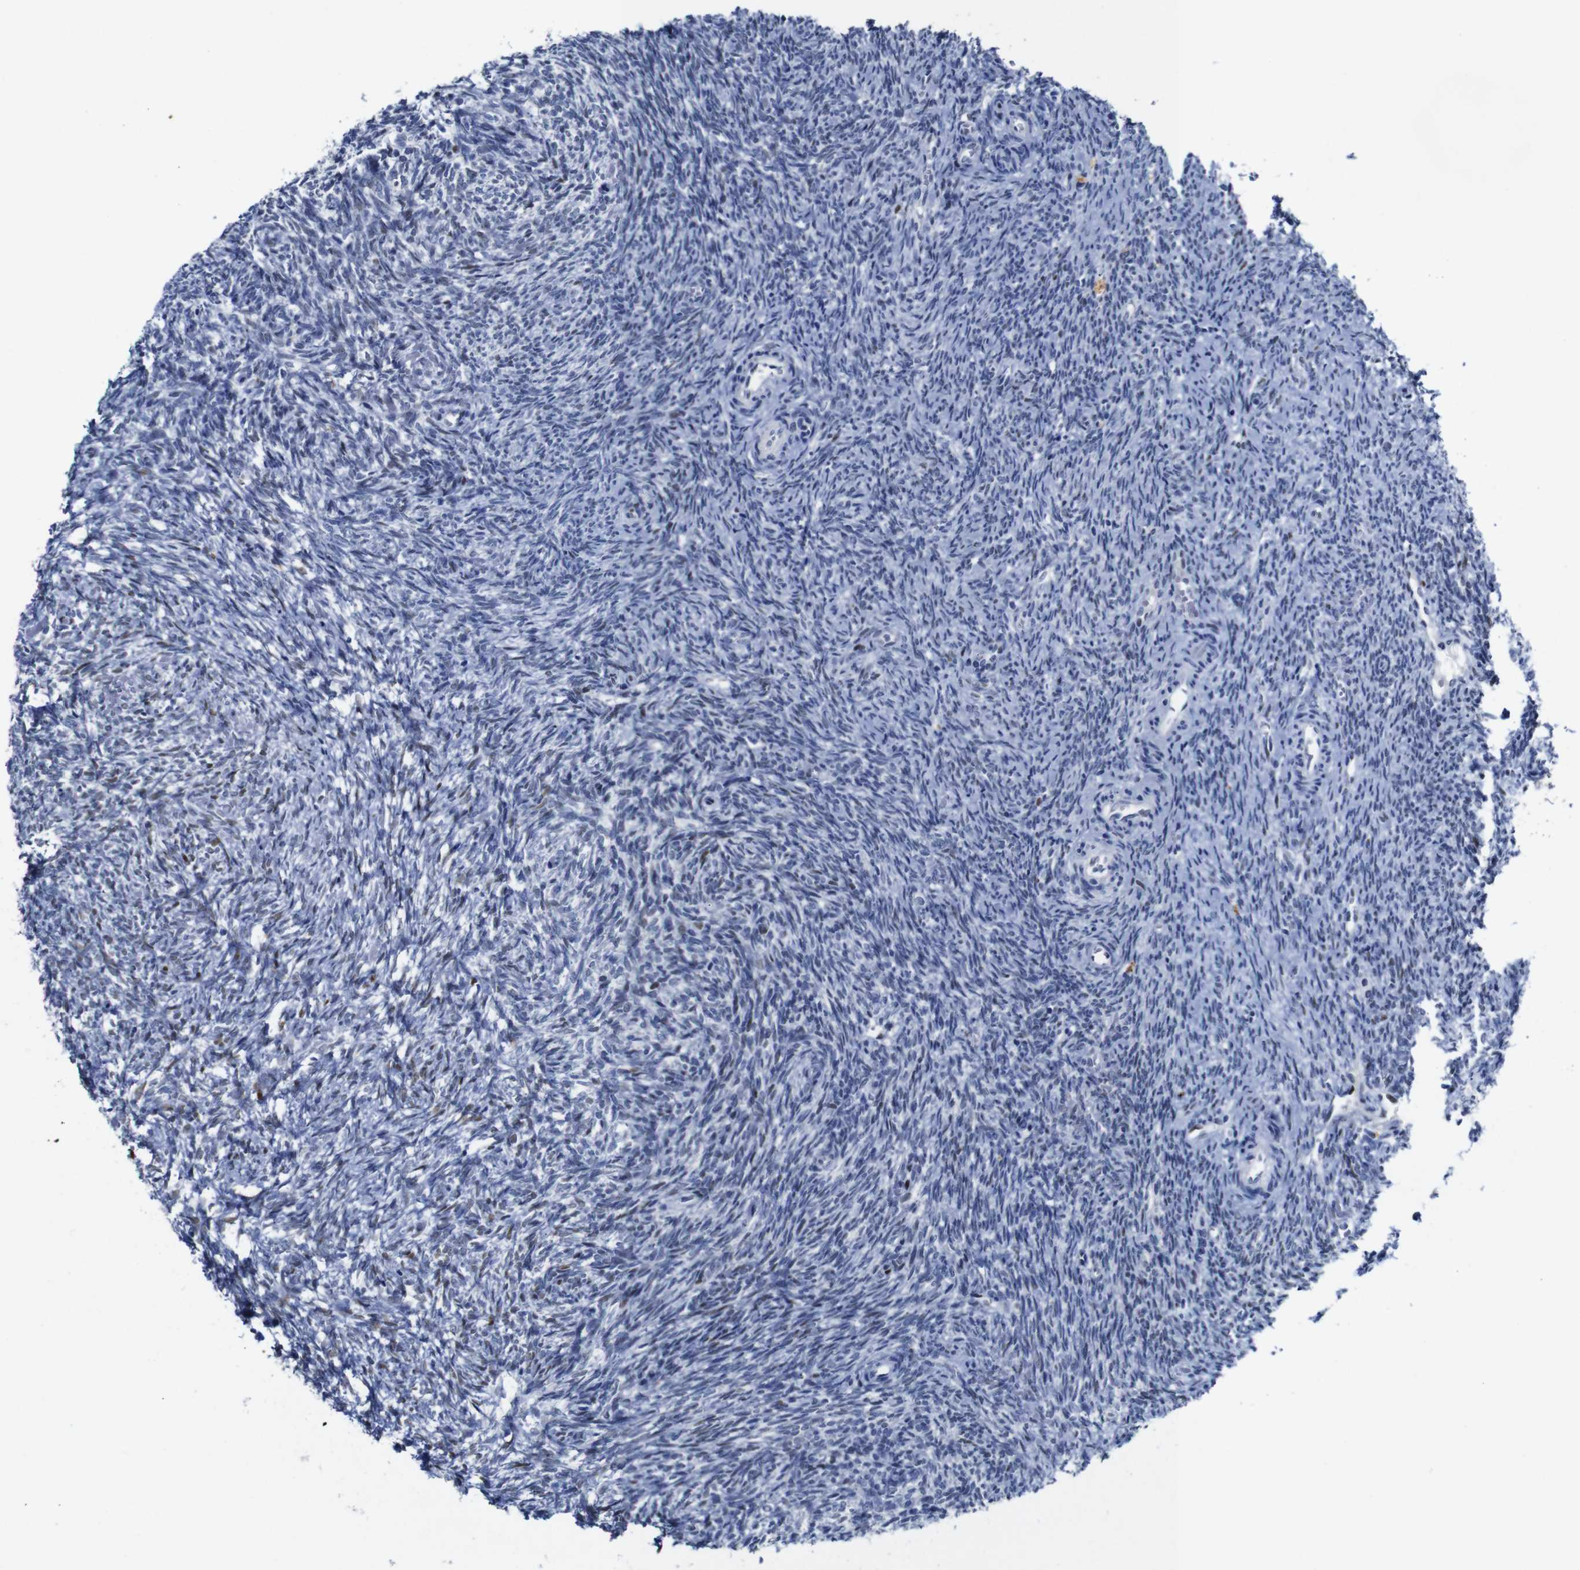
{"staining": {"intensity": "moderate", "quantity": "<25%", "location": "nuclear"}, "tissue": "ovary", "cell_type": "Ovarian stroma cells", "image_type": "normal", "snomed": [{"axis": "morphology", "description": "Normal tissue, NOS"}, {"axis": "topography", "description": "Ovary"}], "caption": "IHC of unremarkable human ovary reveals low levels of moderate nuclear expression in about <25% of ovarian stroma cells. (DAB = brown stain, brightfield microscopy at high magnification).", "gene": "FOSL2", "patient": {"sex": "female", "age": 41}}